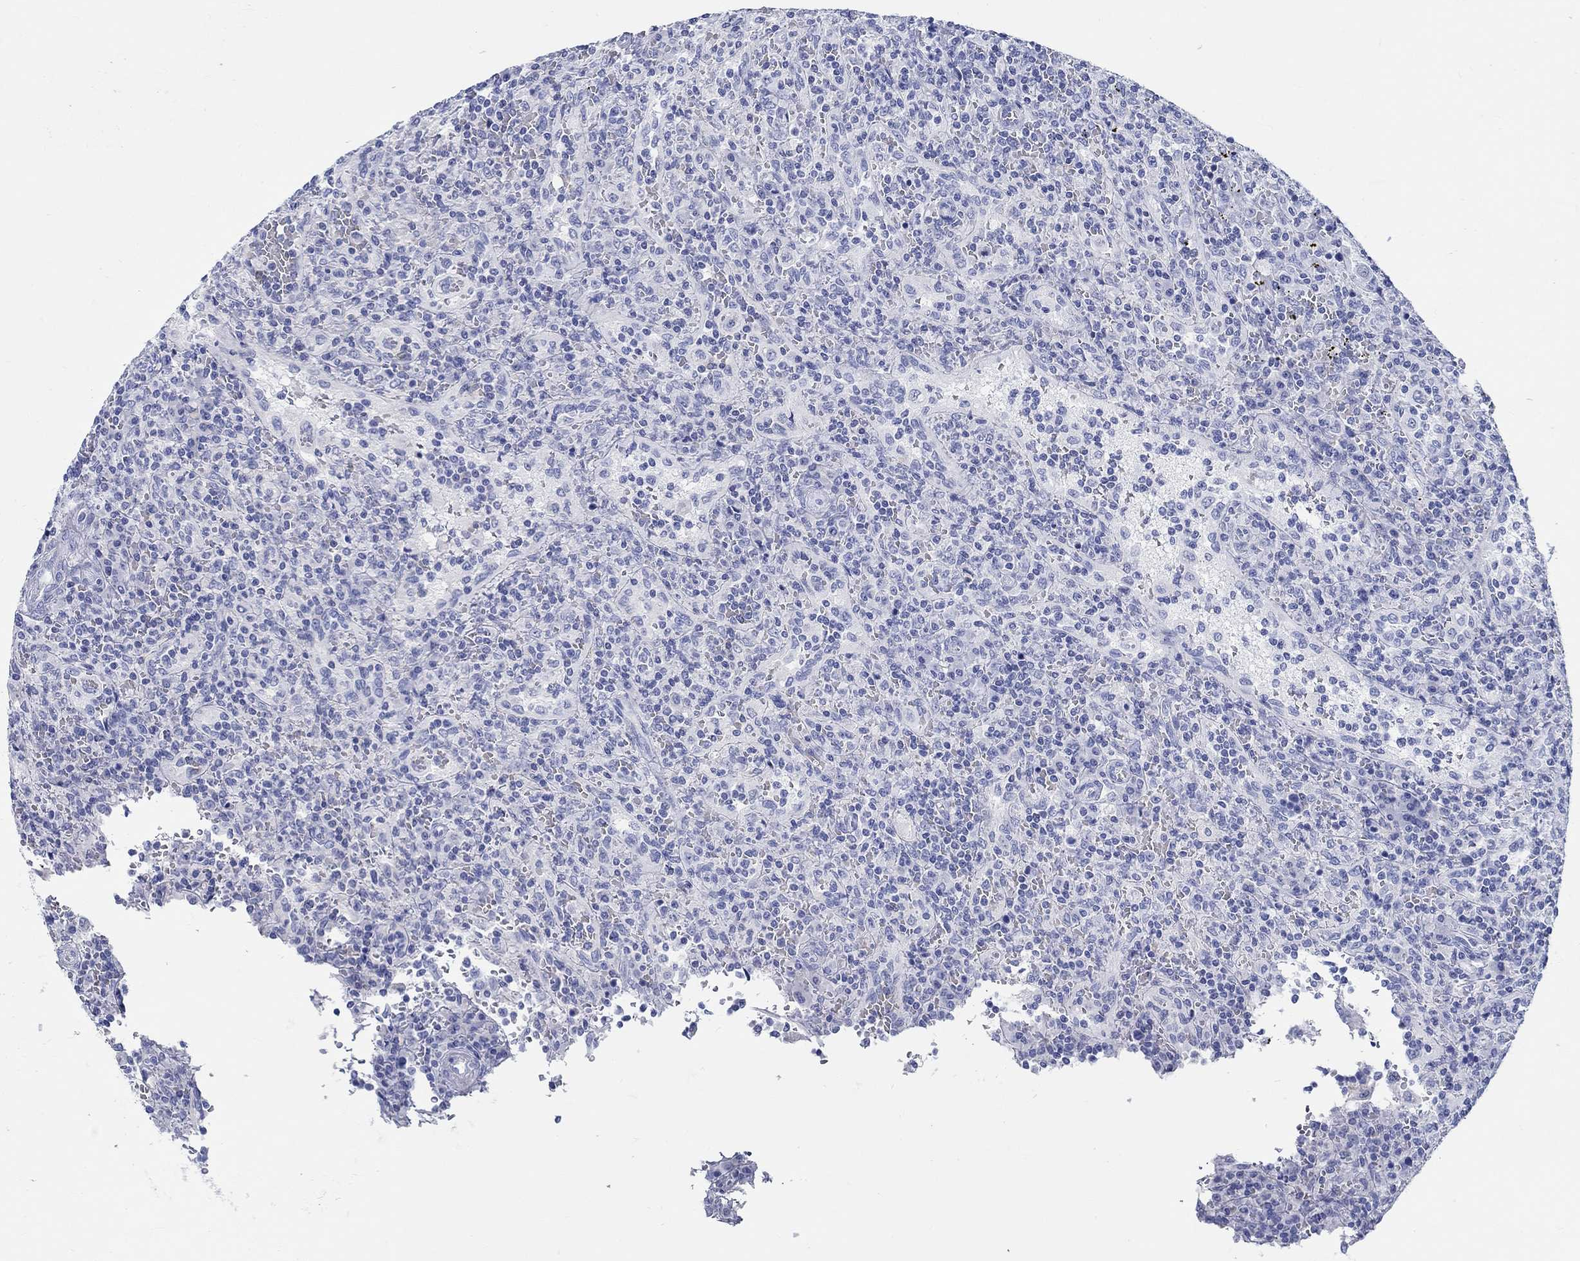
{"staining": {"intensity": "negative", "quantity": "none", "location": "none"}, "tissue": "lymphoma", "cell_type": "Tumor cells", "image_type": "cancer", "snomed": [{"axis": "morphology", "description": "Malignant lymphoma, non-Hodgkin's type, Low grade"}, {"axis": "topography", "description": "Spleen"}], "caption": "Human malignant lymphoma, non-Hodgkin's type (low-grade) stained for a protein using immunohistochemistry (IHC) reveals no expression in tumor cells.", "gene": "FBXO2", "patient": {"sex": "male", "age": 62}}